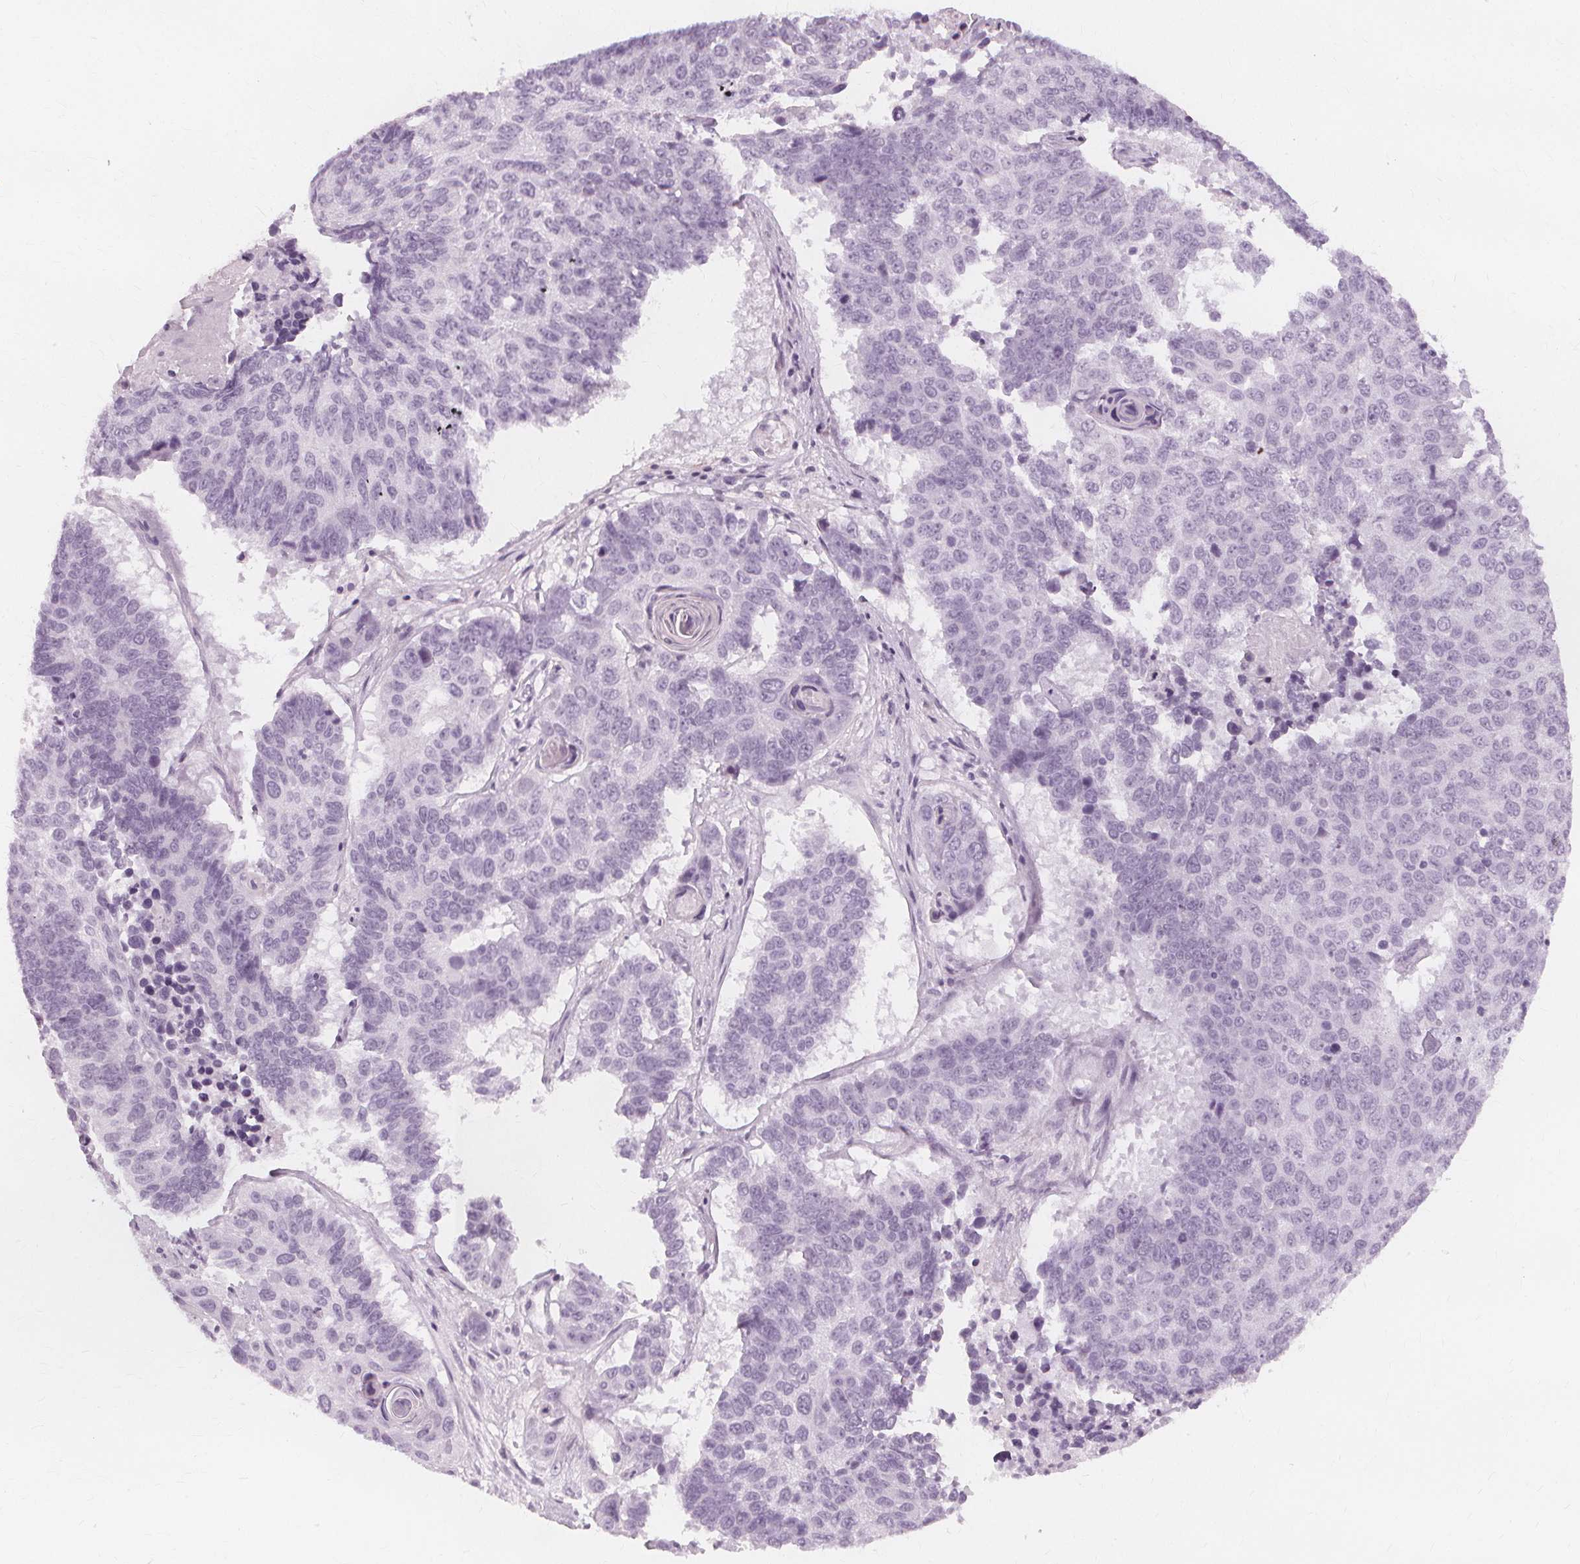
{"staining": {"intensity": "negative", "quantity": "none", "location": "none"}, "tissue": "lung cancer", "cell_type": "Tumor cells", "image_type": "cancer", "snomed": [{"axis": "morphology", "description": "Squamous cell carcinoma, NOS"}, {"axis": "topography", "description": "Lung"}], "caption": "A micrograph of human lung squamous cell carcinoma is negative for staining in tumor cells.", "gene": "TFF1", "patient": {"sex": "male", "age": 73}}